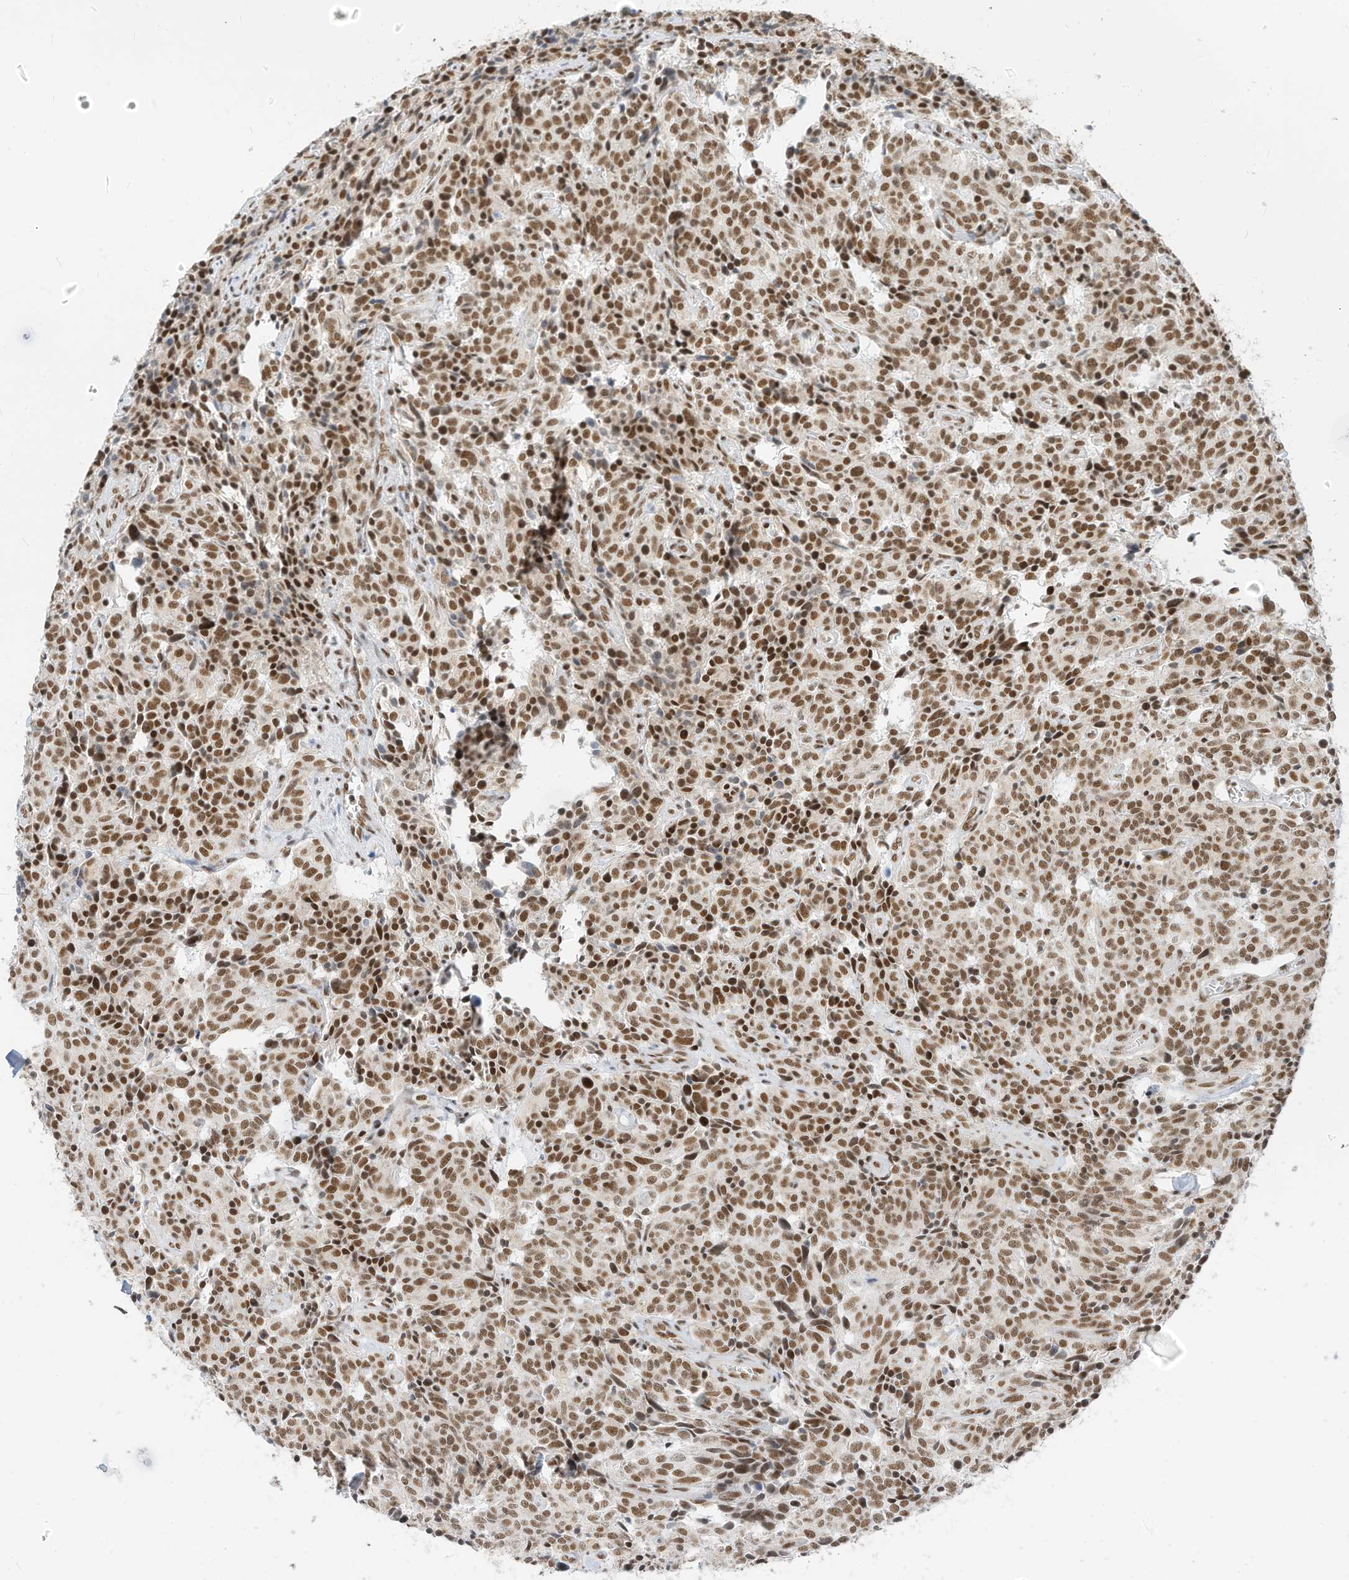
{"staining": {"intensity": "moderate", "quantity": ">75%", "location": "nuclear"}, "tissue": "carcinoid", "cell_type": "Tumor cells", "image_type": "cancer", "snomed": [{"axis": "morphology", "description": "Carcinoid, malignant, NOS"}, {"axis": "topography", "description": "Lung"}], "caption": "The micrograph reveals a brown stain indicating the presence of a protein in the nuclear of tumor cells in malignant carcinoid. (IHC, brightfield microscopy, high magnification).", "gene": "SMARCA2", "patient": {"sex": "female", "age": 46}}